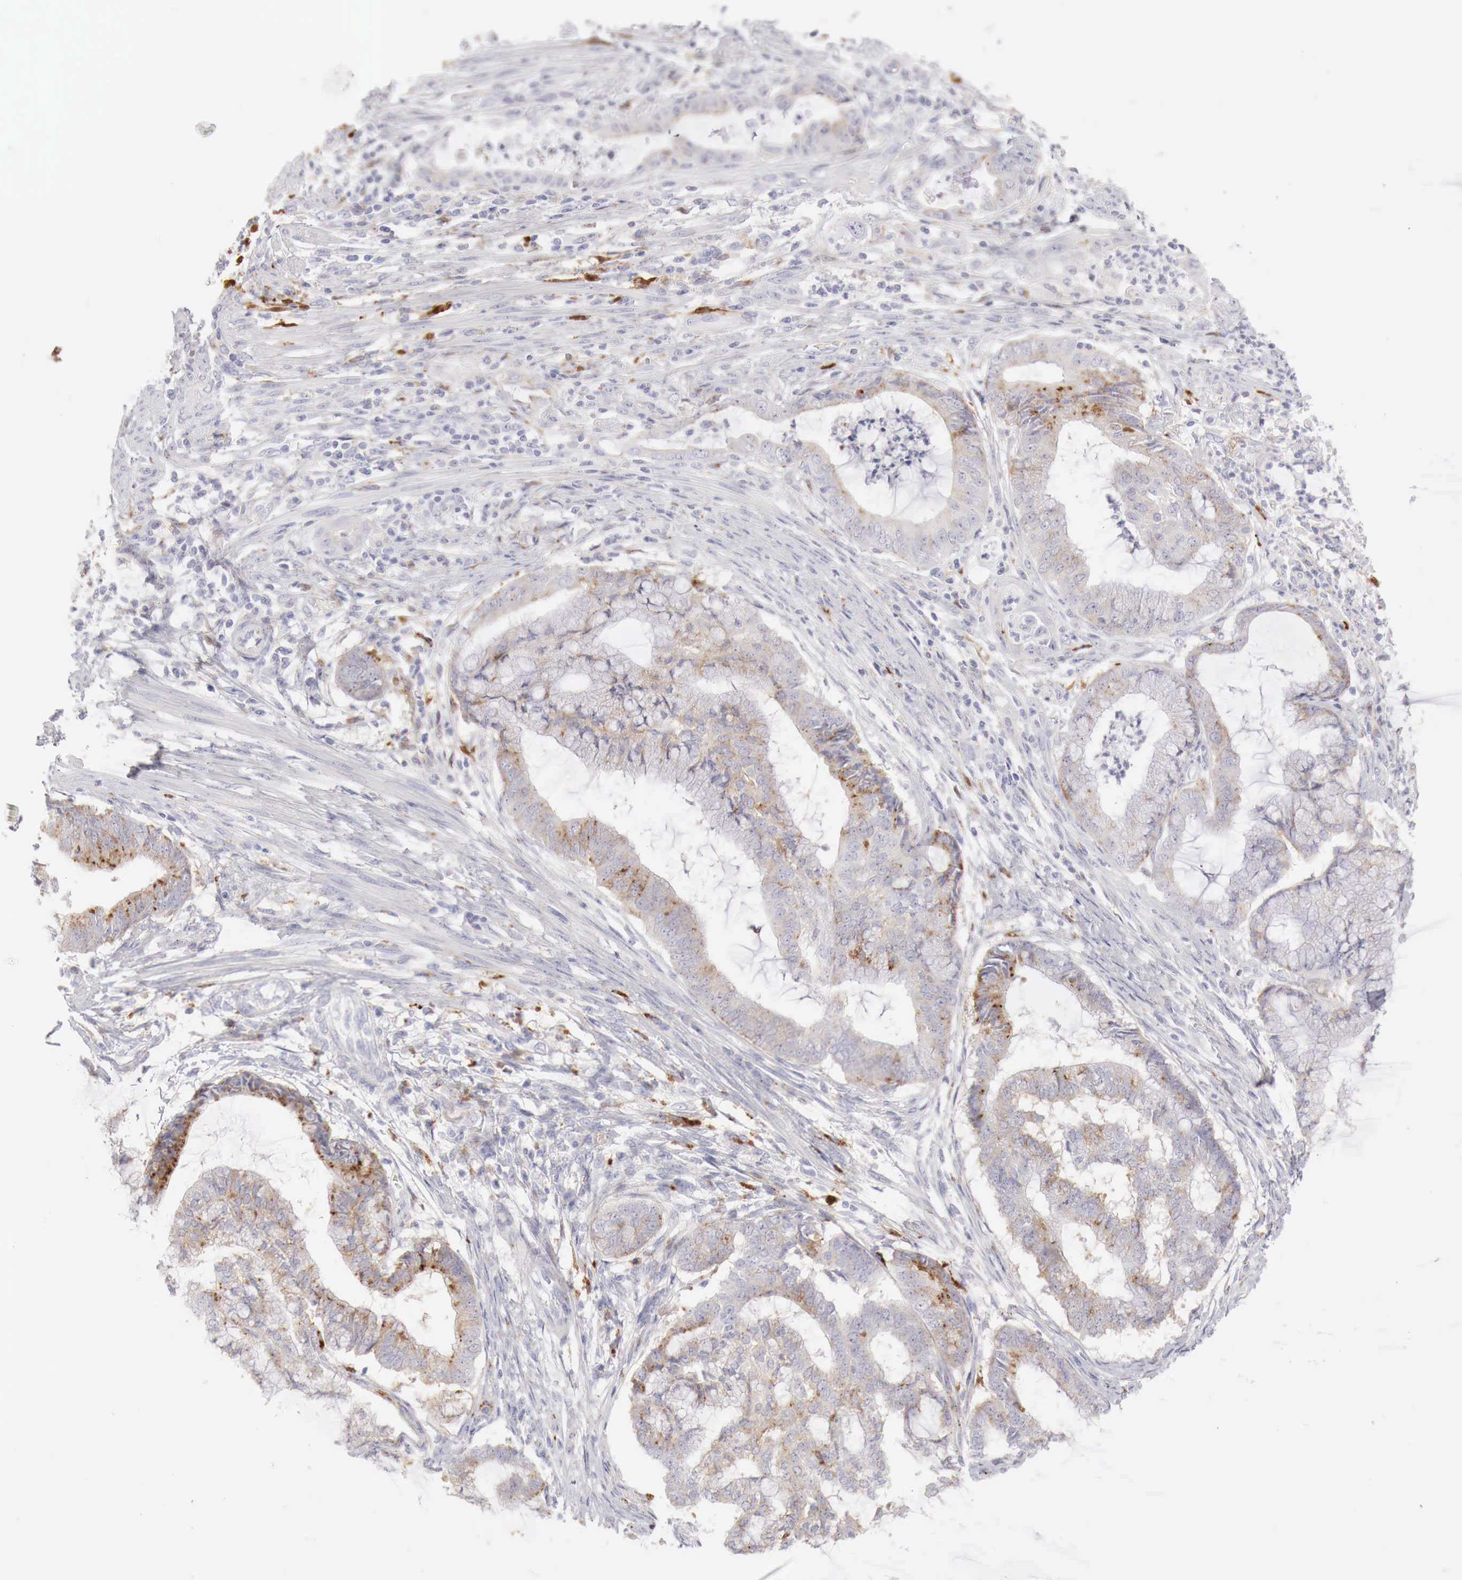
{"staining": {"intensity": "weak", "quantity": "<25%", "location": "cytoplasmic/membranous"}, "tissue": "endometrial cancer", "cell_type": "Tumor cells", "image_type": "cancer", "snomed": [{"axis": "morphology", "description": "Adenocarcinoma, NOS"}, {"axis": "topography", "description": "Endometrium"}], "caption": "A high-resolution micrograph shows IHC staining of adenocarcinoma (endometrial), which exhibits no significant staining in tumor cells.", "gene": "GLA", "patient": {"sex": "female", "age": 63}}